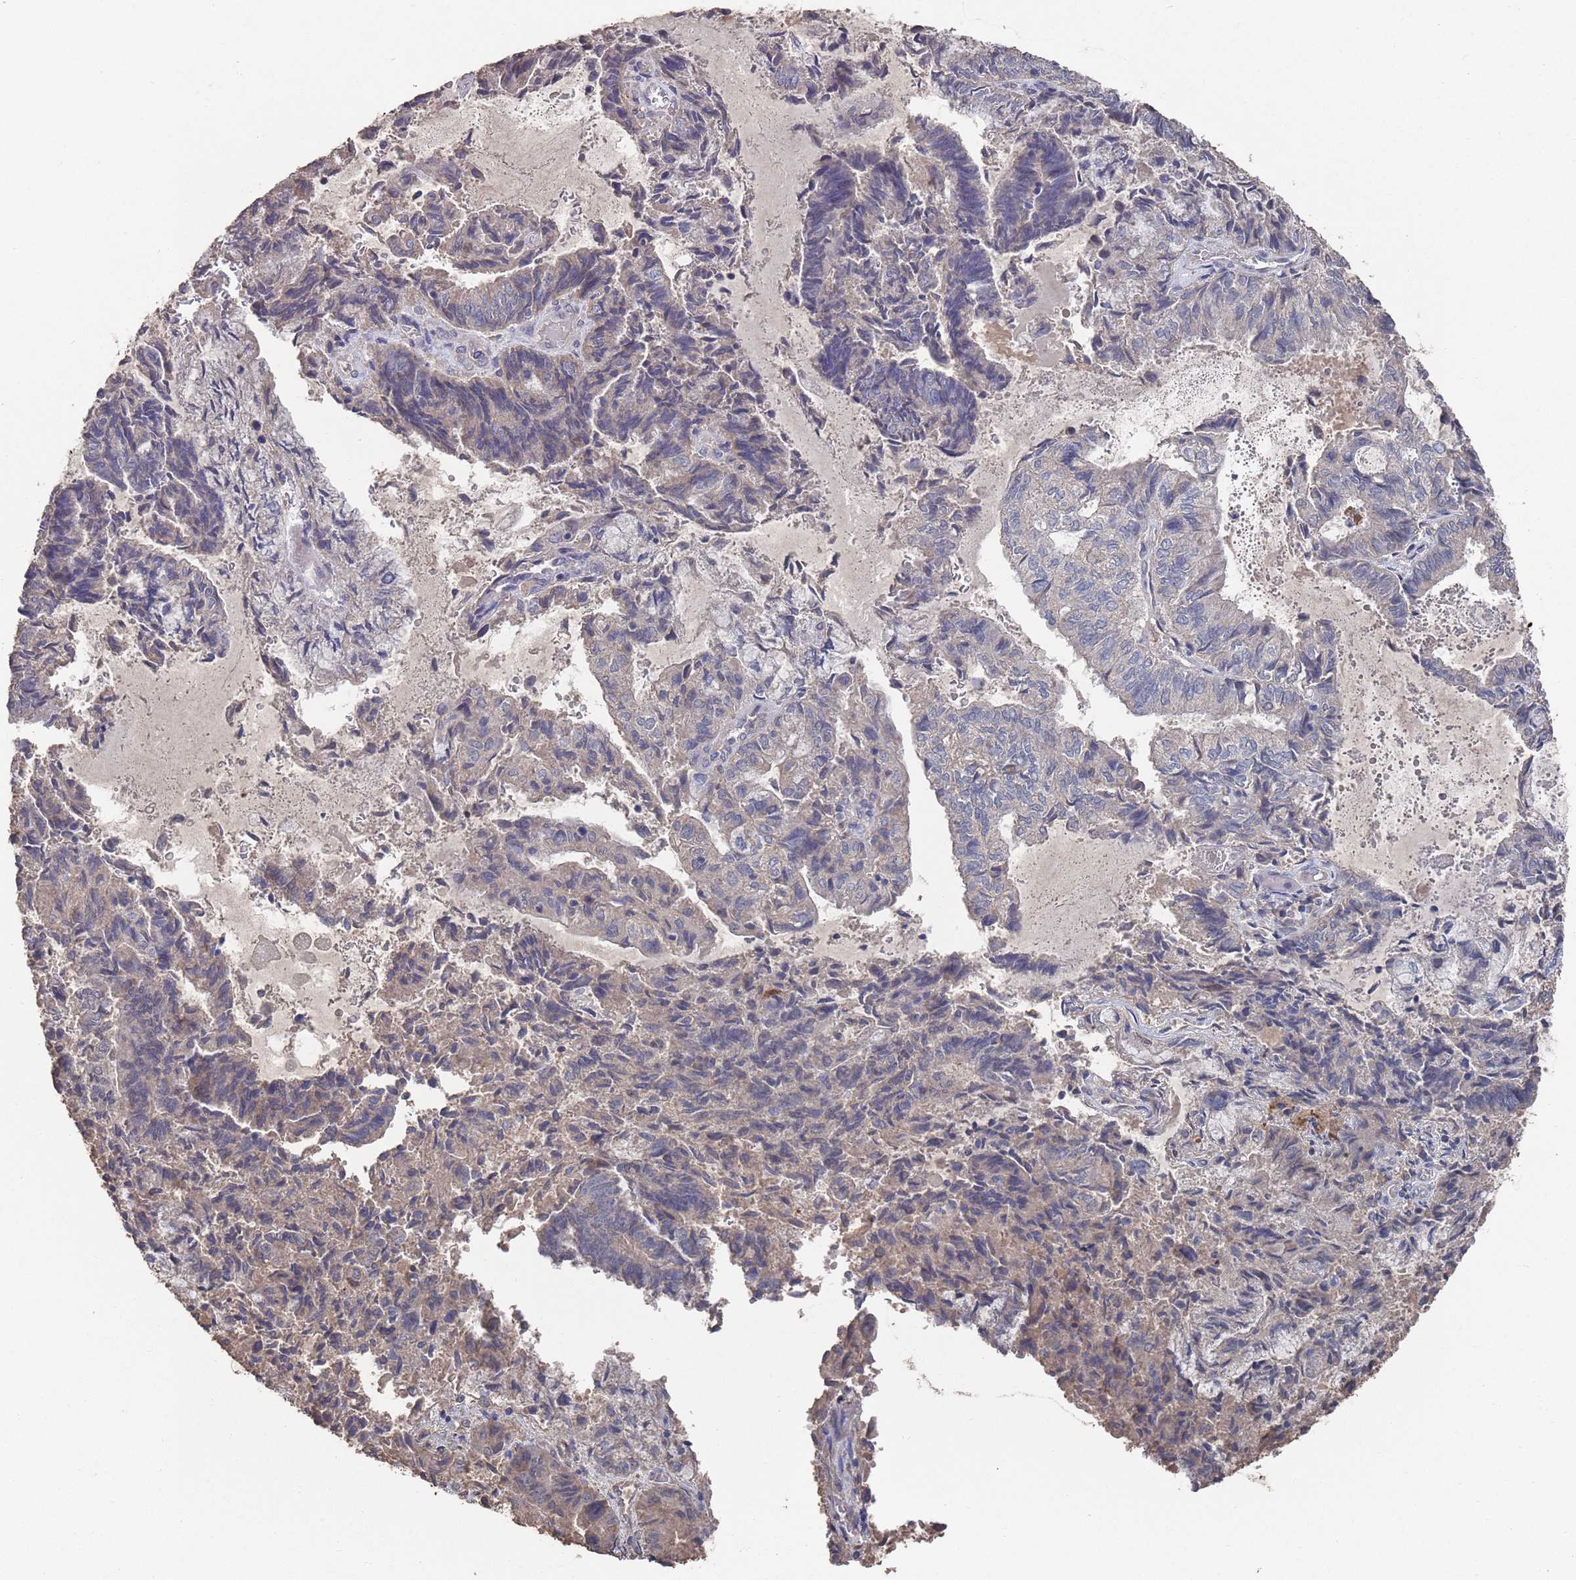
{"staining": {"intensity": "weak", "quantity": "<25%", "location": "cytoplasmic/membranous"}, "tissue": "endometrial cancer", "cell_type": "Tumor cells", "image_type": "cancer", "snomed": [{"axis": "morphology", "description": "Adenocarcinoma, NOS"}, {"axis": "topography", "description": "Endometrium"}], "caption": "IHC photomicrograph of neoplastic tissue: human endometrial adenocarcinoma stained with DAB (3,3'-diaminobenzidine) reveals no significant protein positivity in tumor cells.", "gene": "BTBD18", "patient": {"sex": "female", "age": 80}}